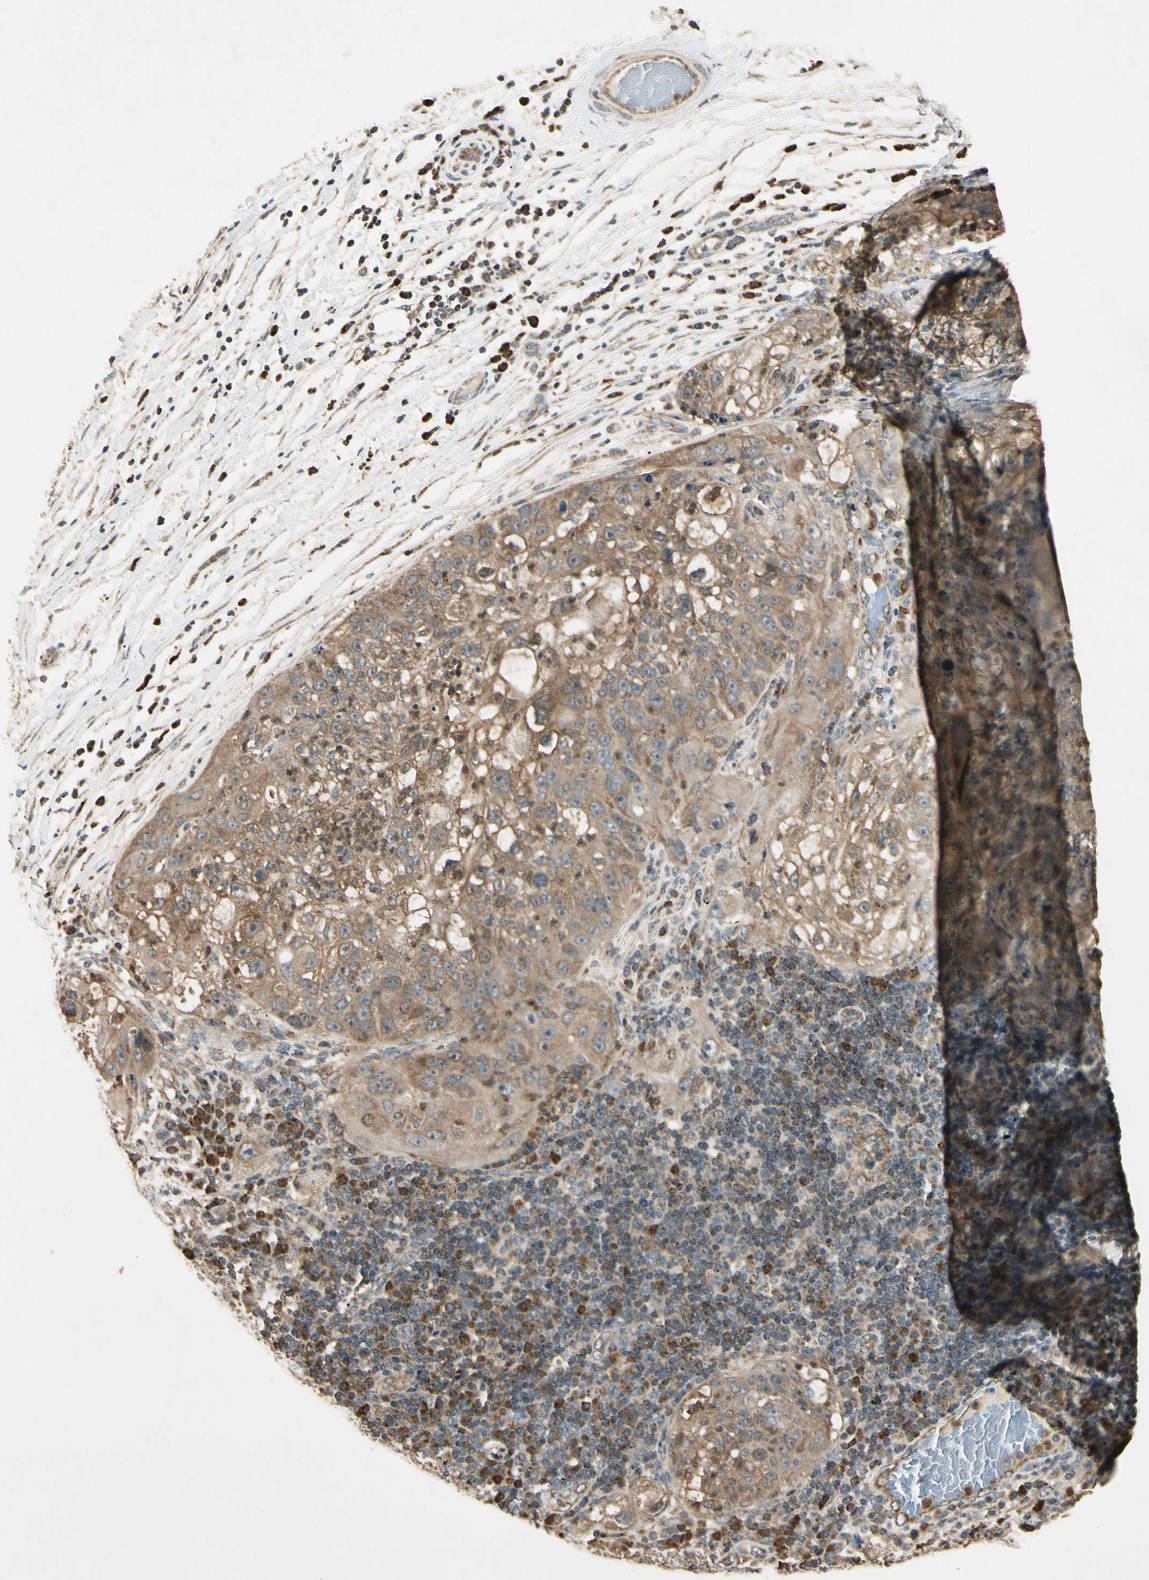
{"staining": {"intensity": "moderate", "quantity": ">75%", "location": "cytoplasmic/membranous,nuclear"}, "tissue": "lung cancer", "cell_type": "Tumor cells", "image_type": "cancer", "snomed": [{"axis": "morphology", "description": "Inflammation, NOS"}, {"axis": "morphology", "description": "Squamous cell carcinoma, NOS"}, {"axis": "topography", "description": "Lymph node"}, {"axis": "topography", "description": "Soft tissue"}, {"axis": "topography", "description": "Lung"}], "caption": "IHC of human lung cancer (squamous cell carcinoma) displays medium levels of moderate cytoplasmic/membranous and nuclear staining in approximately >75% of tumor cells.", "gene": "PRDX5", "patient": {"sex": "male", "age": 66}}